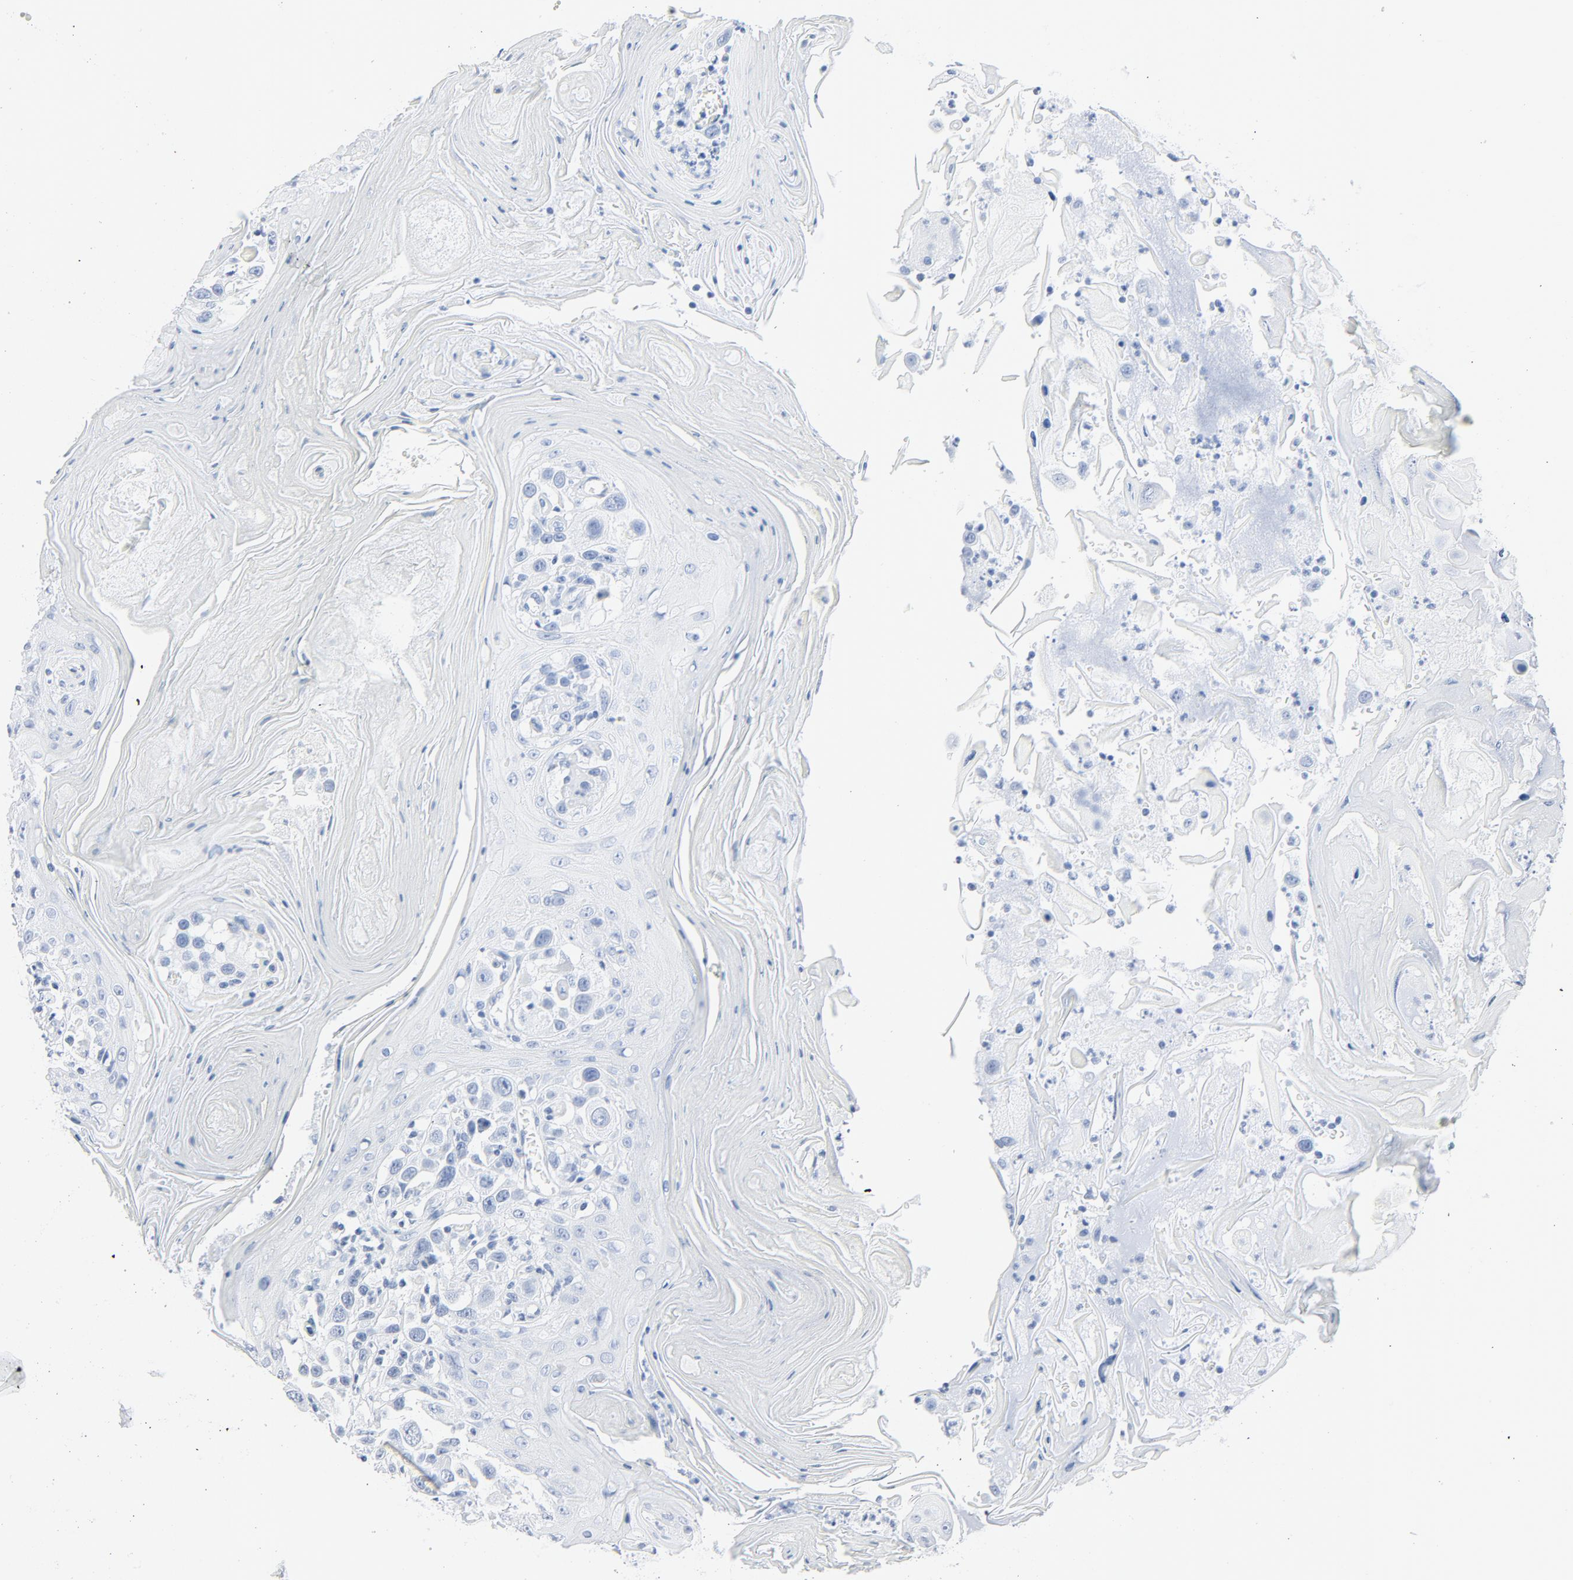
{"staining": {"intensity": "negative", "quantity": "none", "location": "none"}, "tissue": "head and neck cancer", "cell_type": "Tumor cells", "image_type": "cancer", "snomed": [{"axis": "morphology", "description": "Squamous cell carcinoma, NOS"}, {"axis": "topography", "description": "Oral tissue"}, {"axis": "topography", "description": "Head-Neck"}], "caption": "Squamous cell carcinoma (head and neck) was stained to show a protein in brown. There is no significant positivity in tumor cells. (Brightfield microscopy of DAB (3,3'-diaminobenzidine) IHC at high magnification).", "gene": "TRIOBP", "patient": {"sex": "female", "age": 76}}